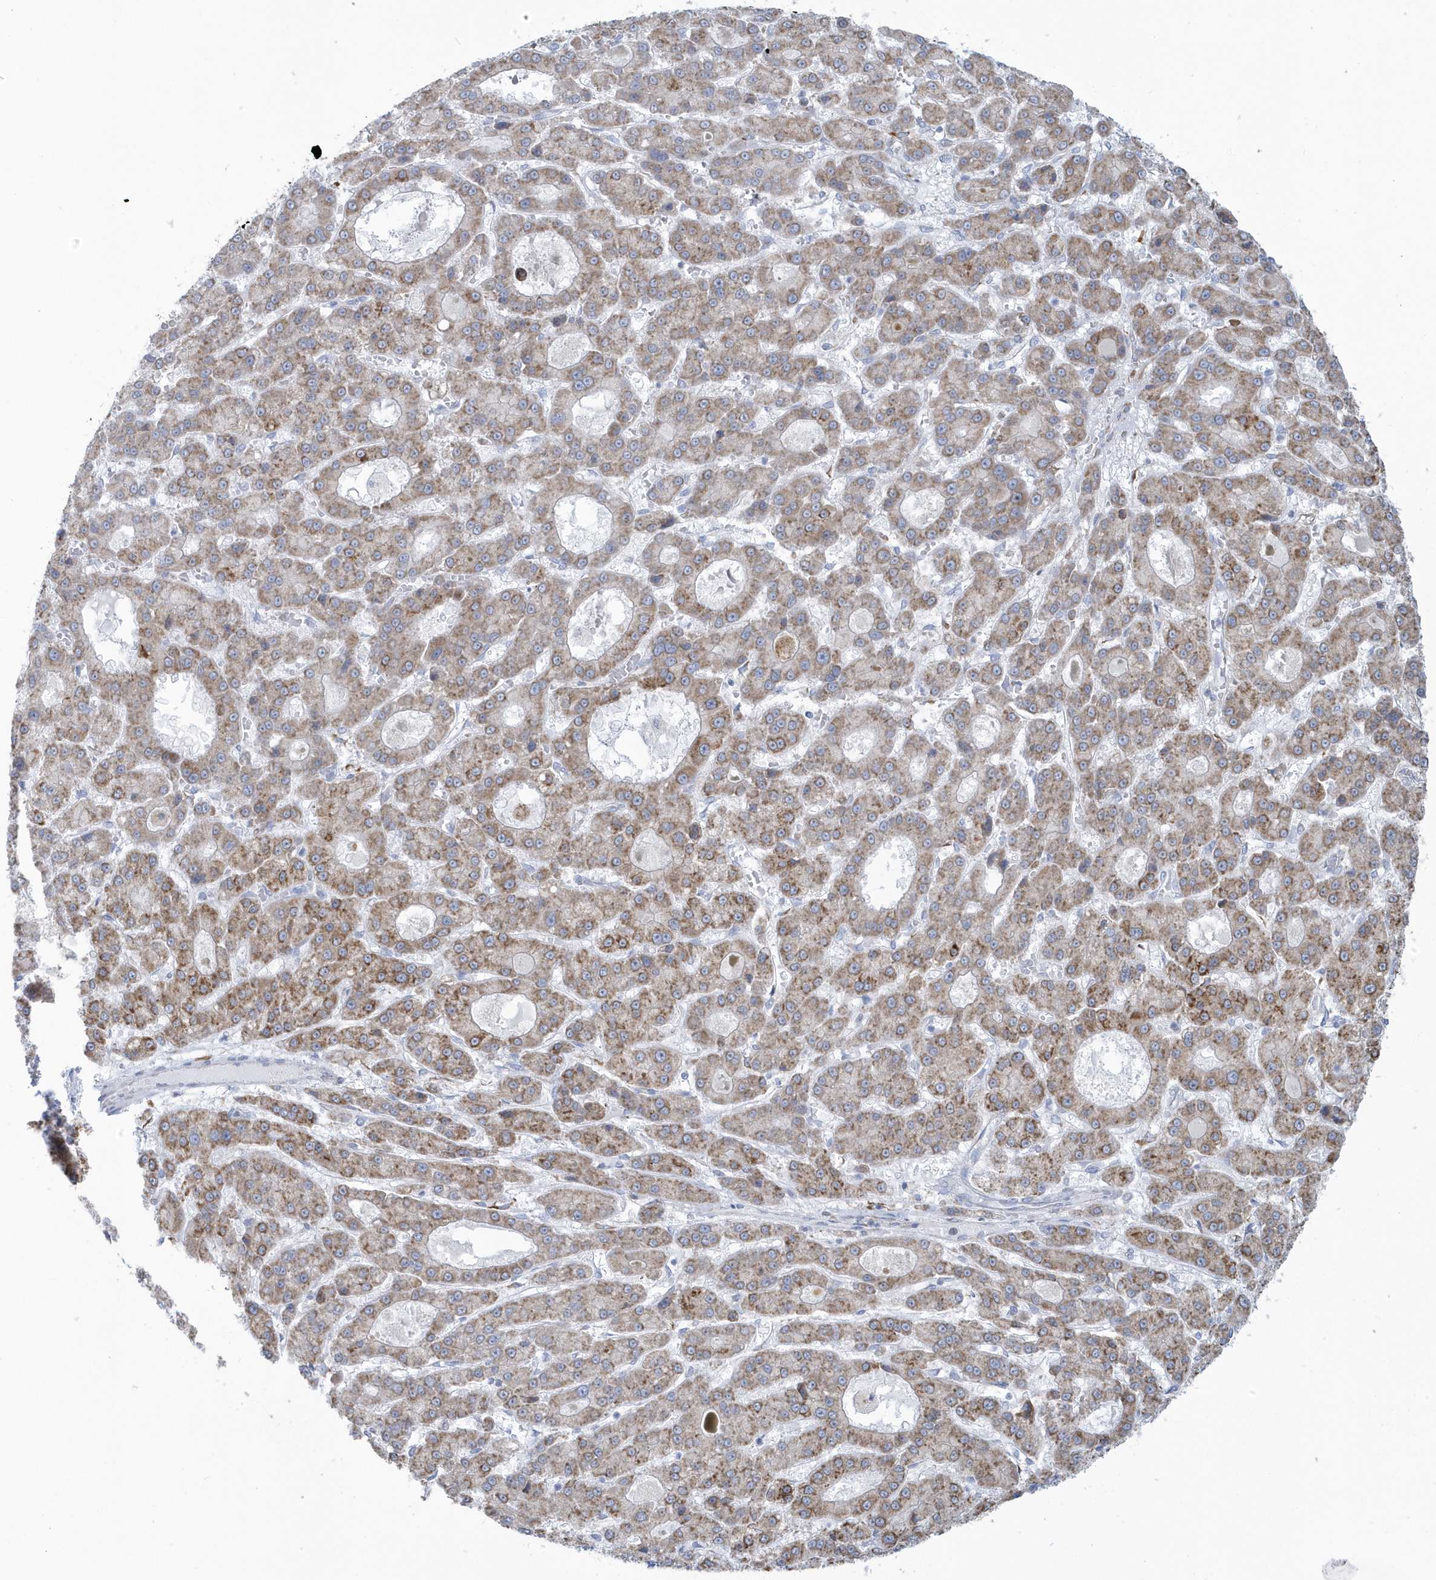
{"staining": {"intensity": "moderate", "quantity": "25%-75%", "location": "cytoplasmic/membranous"}, "tissue": "liver cancer", "cell_type": "Tumor cells", "image_type": "cancer", "snomed": [{"axis": "morphology", "description": "Carcinoma, Hepatocellular, NOS"}, {"axis": "topography", "description": "Liver"}], "caption": "A medium amount of moderate cytoplasmic/membranous expression is appreciated in about 25%-75% of tumor cells in hepatocellular carcinoma (liver) tissue.", "gene": "DCAF1", "patient": {"sex": "male", "age": 70}}